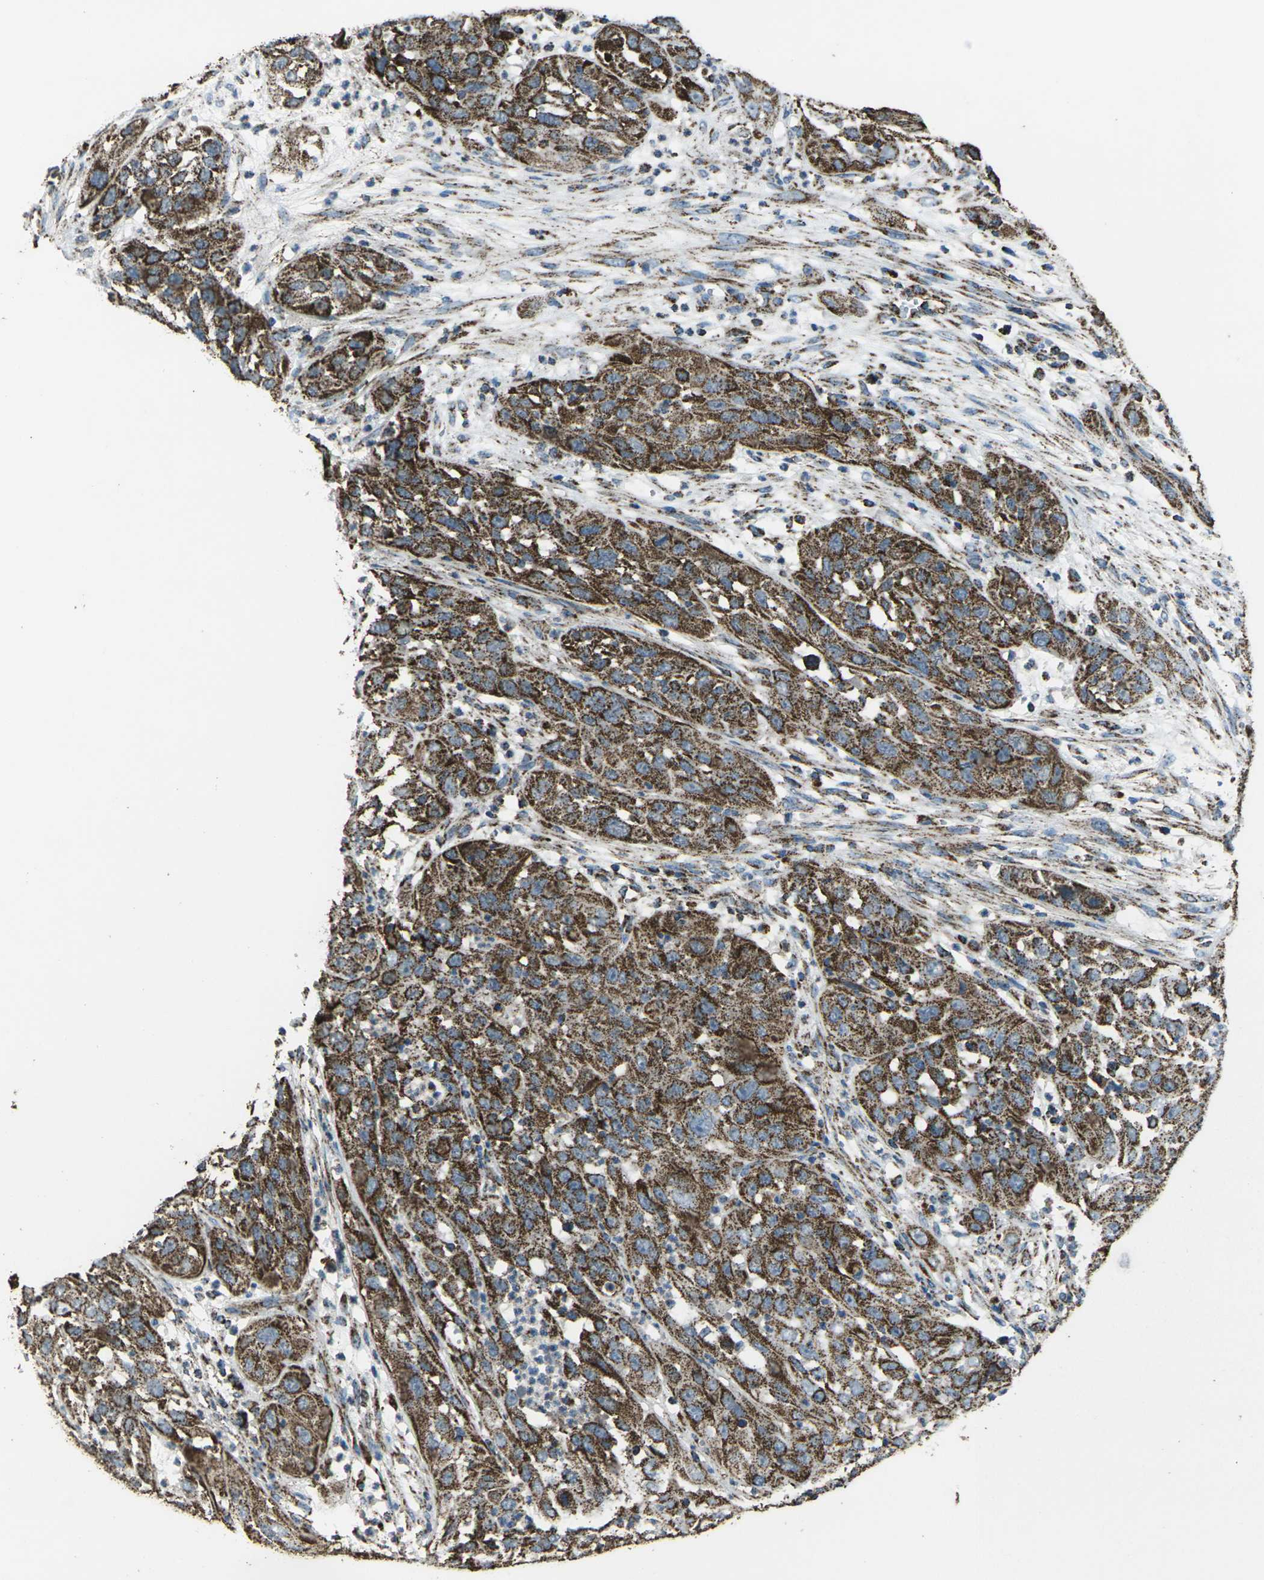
{"staining": {"intensity": "strong", "quantity": ">75%", "location": "cytoplasmic/membranous"}, "tissue": "cervical cancer", "cell_type": "Tumor cells", "image_type": "cancer", "snomed": [{"axis": "morphology", "description": "Squamous cell carcinoma, NOS"}, {"axis": "topography", "description": "Cervix"}], "caption": "Squamous cell carcinoma (cervical) stained with a brown dye displays strong cytoplasmic/membranous positive expression in approximately >75% of tumor cells.", "gene": "KLHL5", "patient": {"sex": "female", "age": 32}}